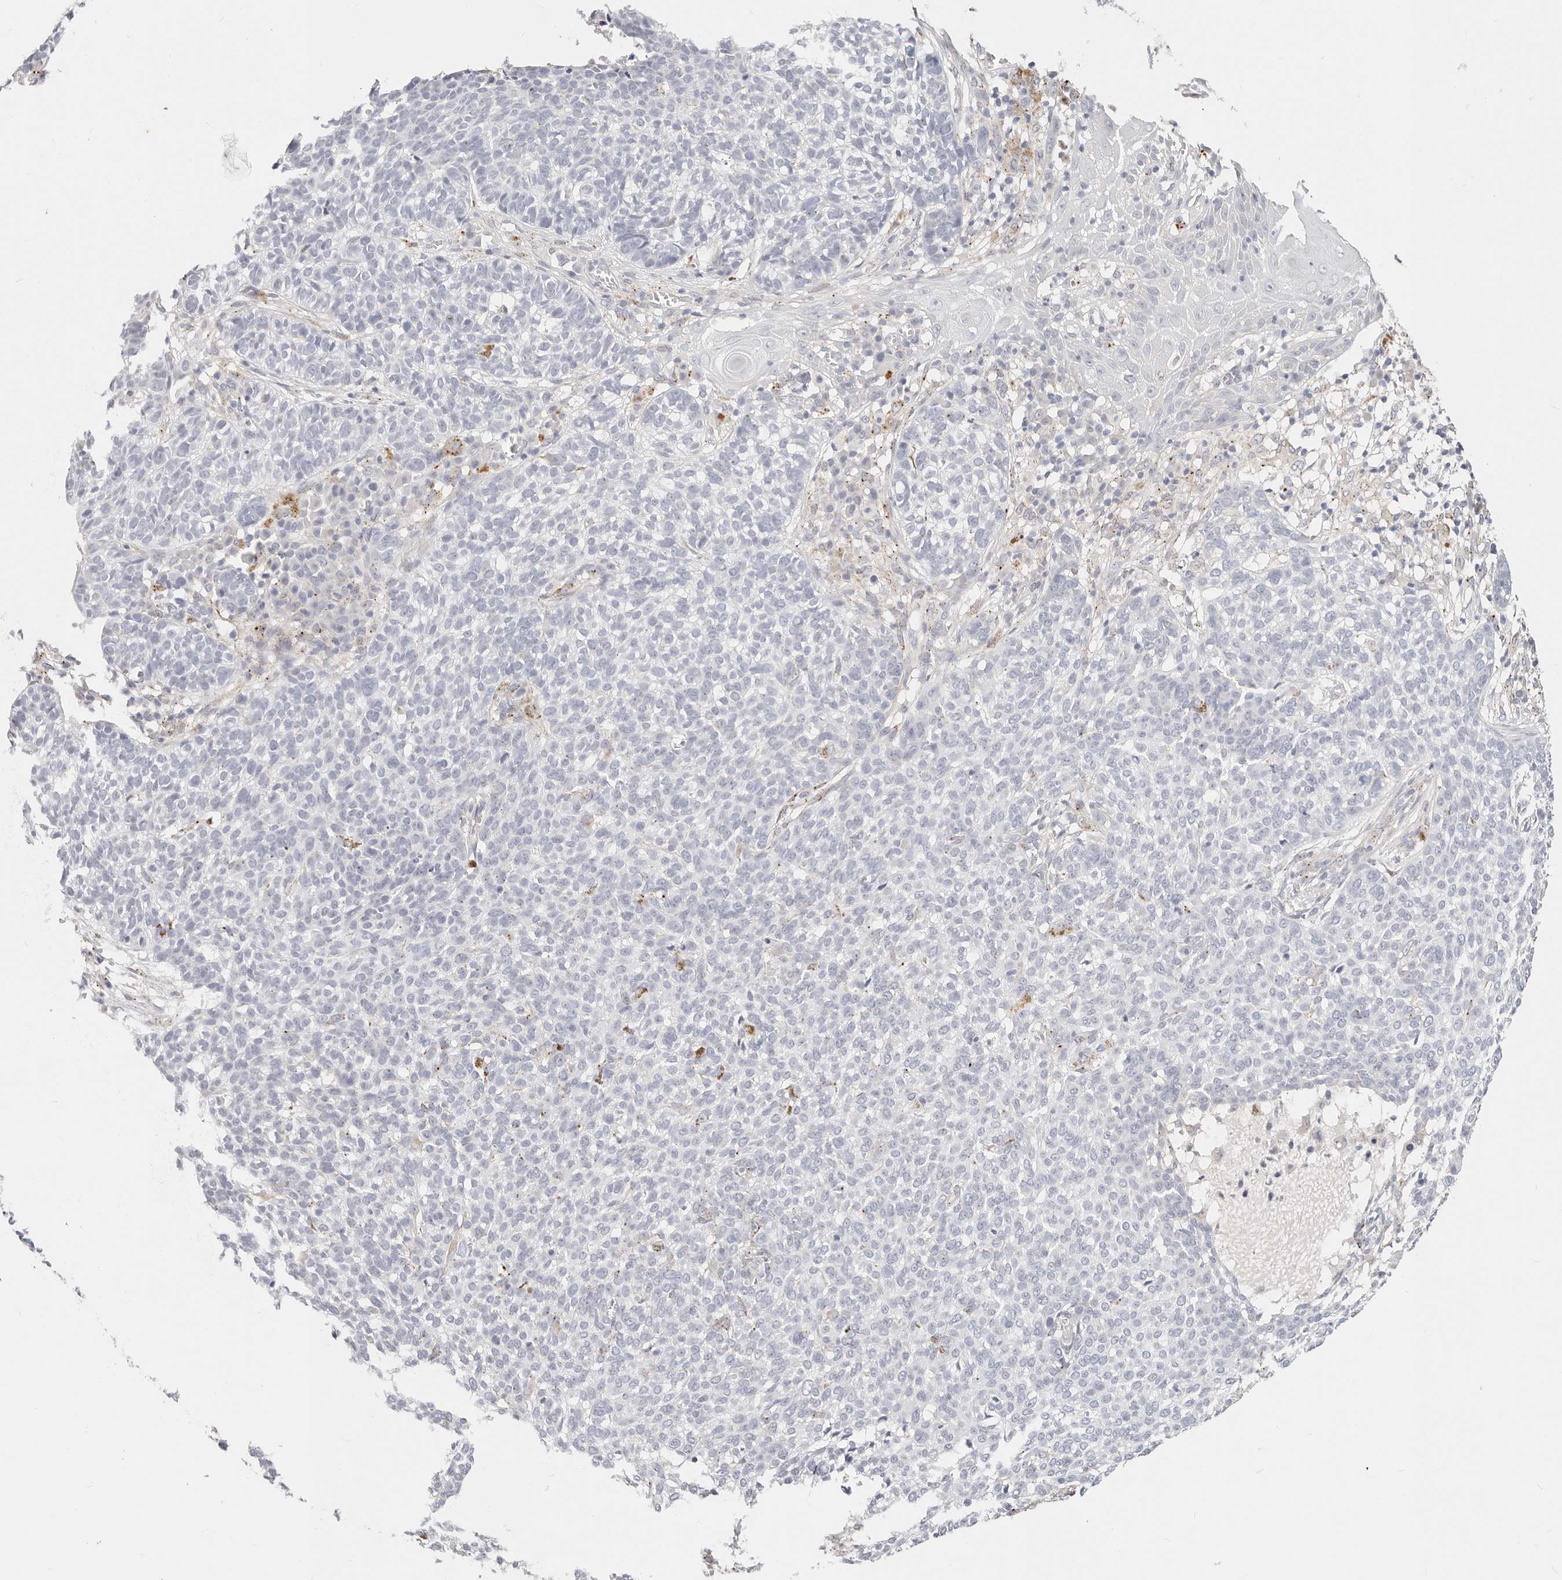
{"staining": {"intensity": "negative", "quantity": "none", "location": "none"}, "tissue": "skin cancer", "cell_type": "Tumor cells", "image_type": "cancer", "snomed": [{"axis": "morphology", "description": "Basal cell carcinoma"}, {"axis": "topography", "description": "Skin"}], "caption": "Immunohistochemistry histopathology image of human basal cell carcinoma (skin) stained for a protein (brown), which displays no expression in tumor cells.", "gene": "ZRANB1", "patient": {"sex": "male", "age": 85}}